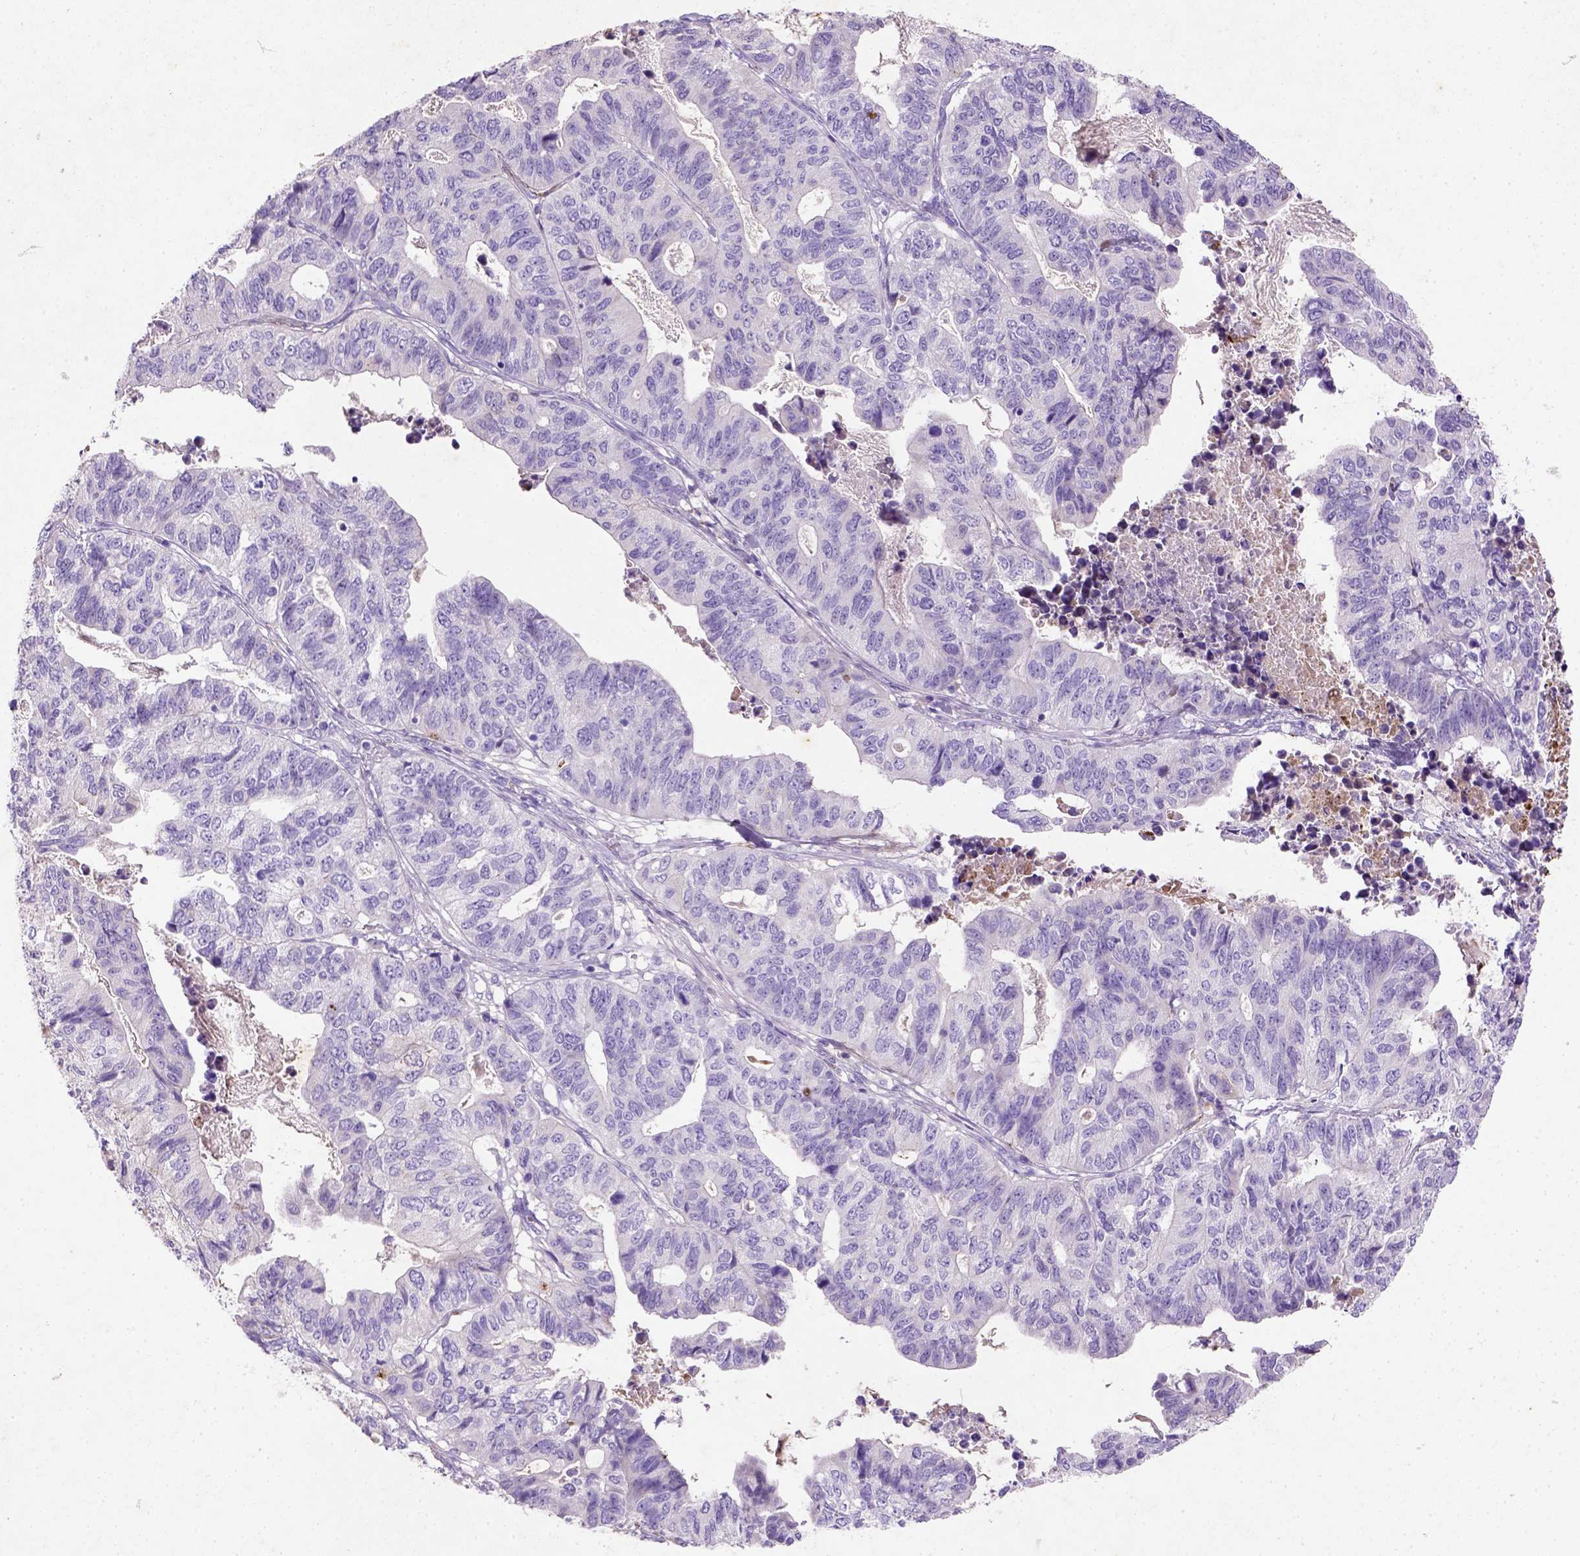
{"staining": {"intensity": "negative", "quantity": "none", "location": "none"}, "tissue": "stomach cancer", "cell_type": "Tumor cells", "image_type": "cancer", "snomed": [{"axis": "morphology", "description": "Adenocarcinoma, NOS"}, {"axis": "topography", "description": "Stomach, upper"}], "caption": "High power microscopy micrograph of an IHC micrograph of adenocarcinoma (stomach), revealing no significant staining in tumor cells. (DAB immunohistochemistry visualized using brightfield microscopy, high magnification).", "gene": "NUDT2", "patient": {"sex": "female", "age": 67}}